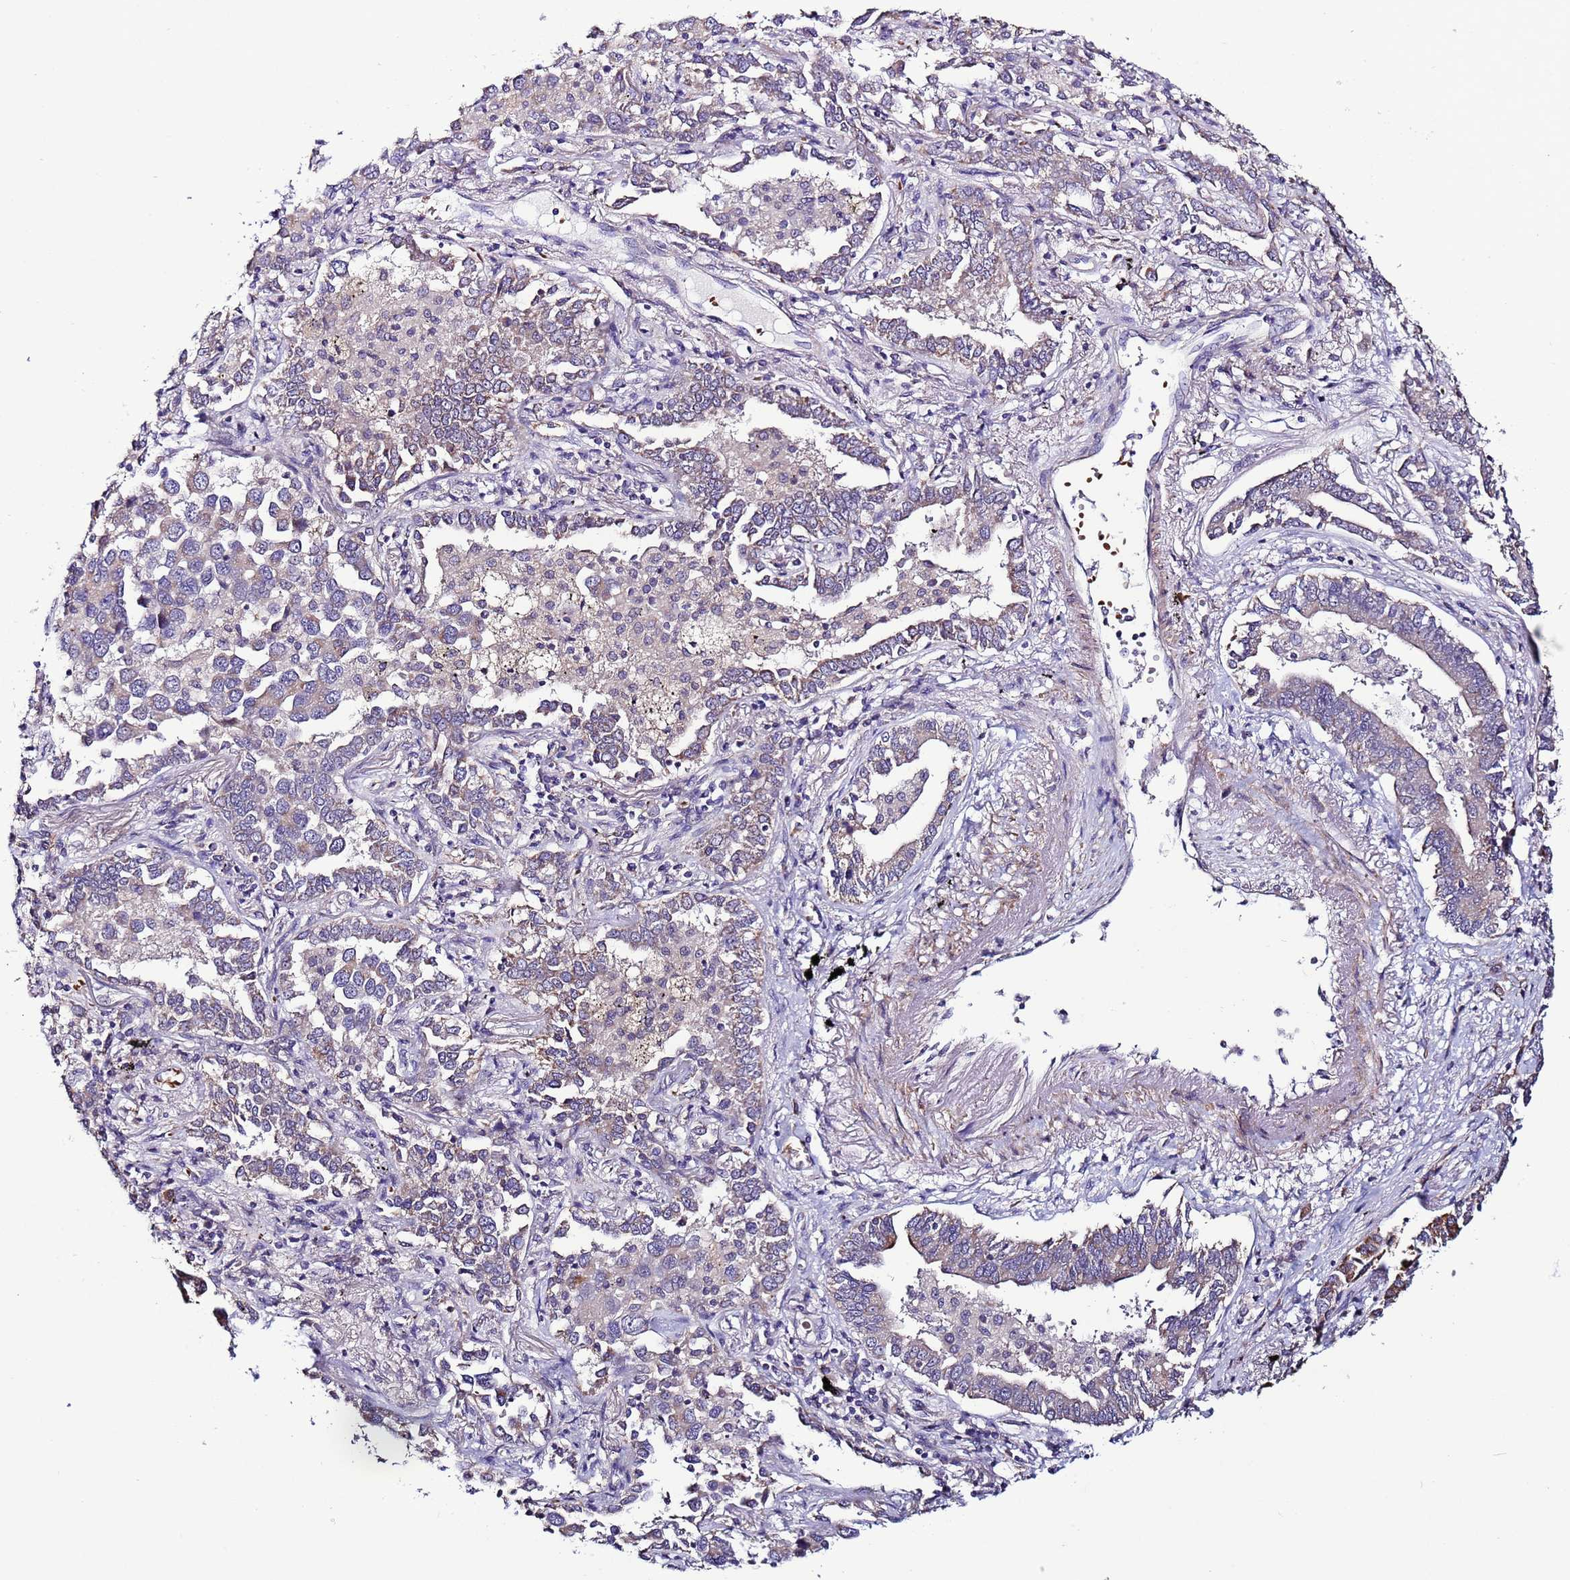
{"staining": {"intensity": "moderate", "quantity": "<25%", "location": "cytoplasmic/membranous,nuclear"}, "tissue": "lung cancer", "cell_type": "Tumor cells", "image_type": "cancer", "snomed": [{"axis": "morphology", "description": "Adenocarcinoma, NOS"}, {"axis": "topography", "description": "Lung"}], "caption": "Protein expression analysis of human lung cancer reveals moderate cytoplasmic/membranous and nuclear staining in approximately <25% of tumor cells.", "gene": "CLHC1", "patient": {"sex": "male", "age": 67}}